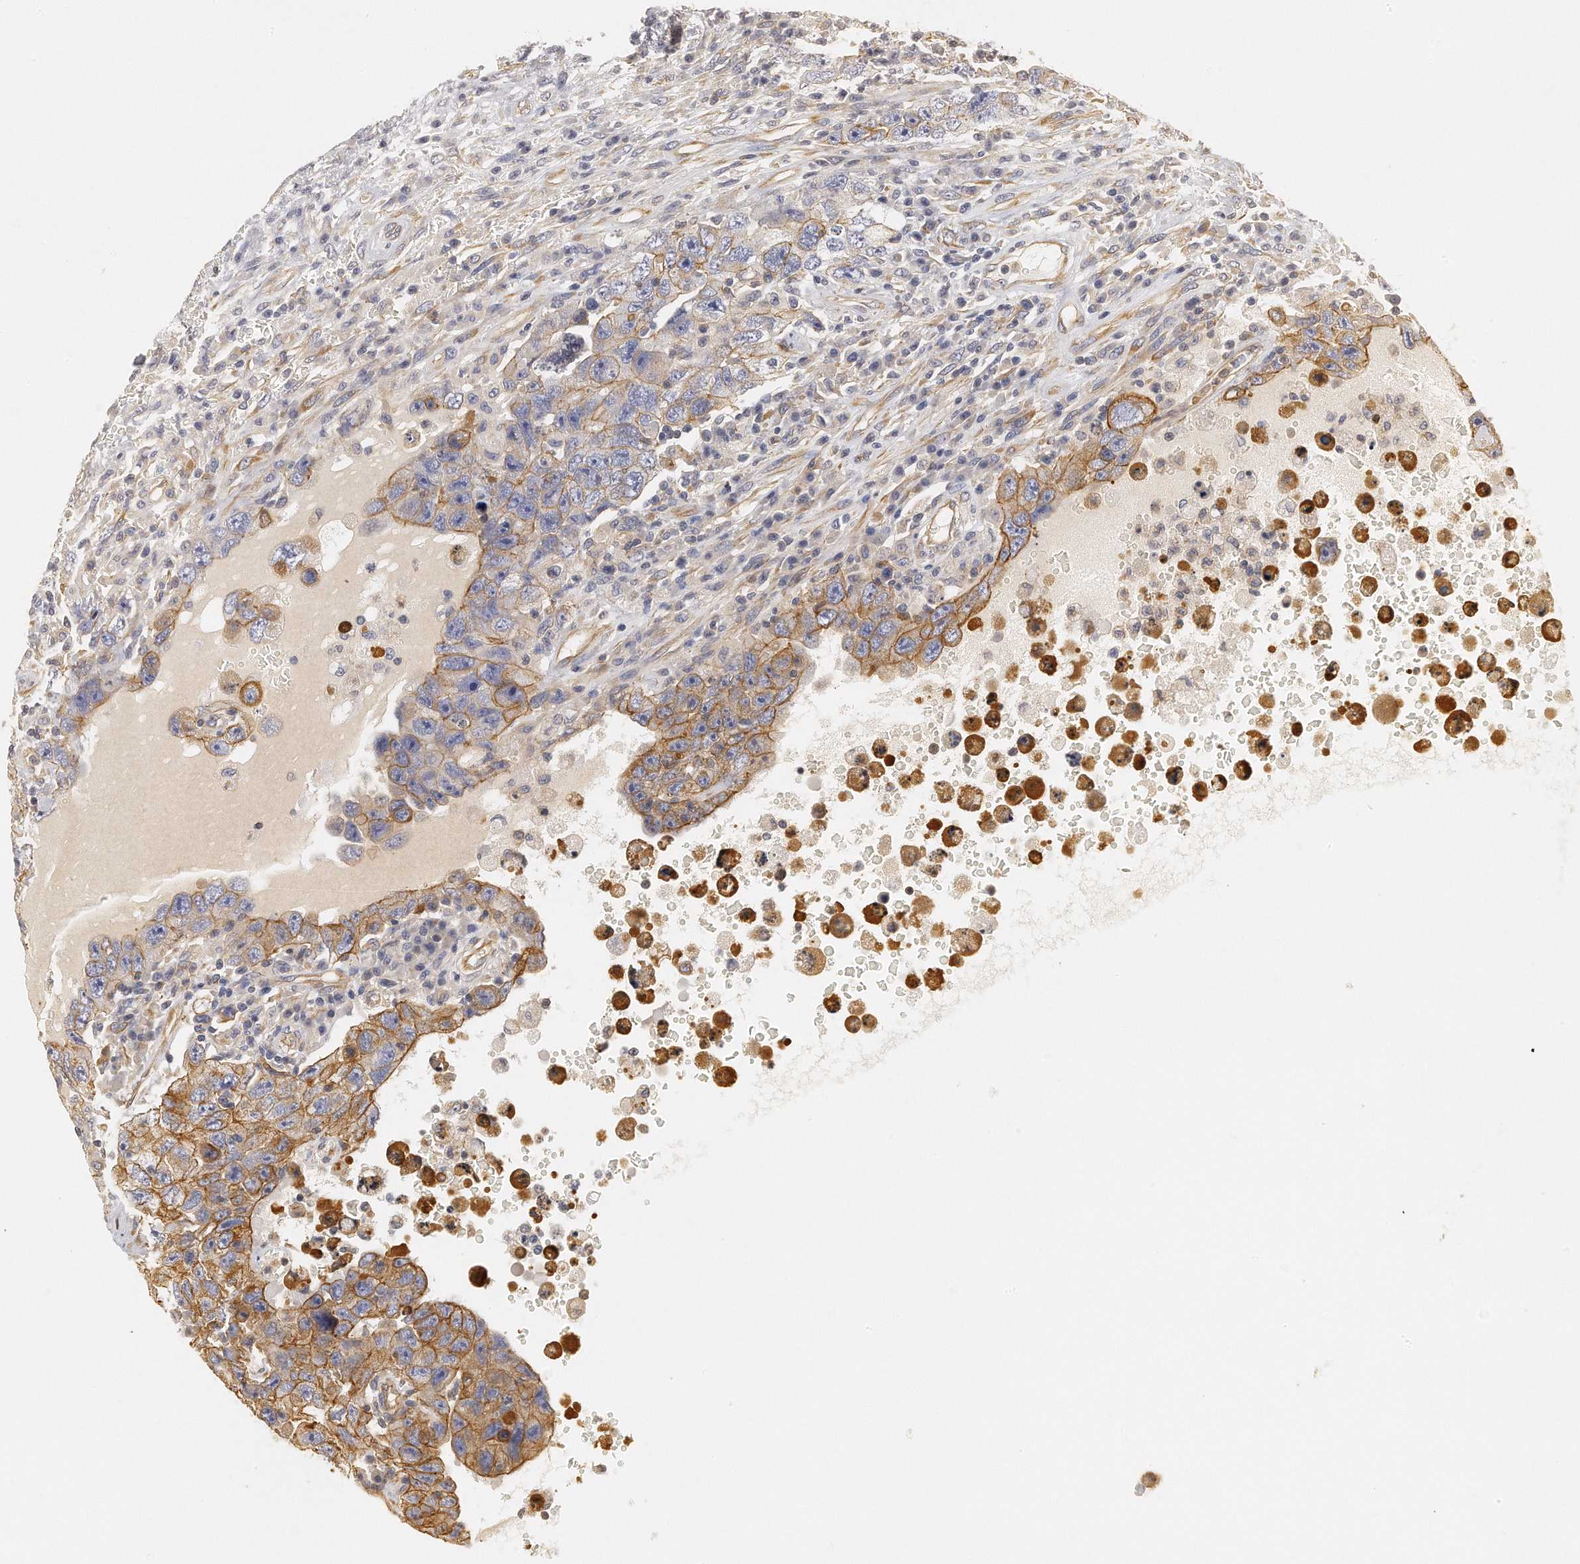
{"staining": {"intensity": "moderate", "quantity": "25%-75%", "location": "cytoplasmic/membranous"}, "tissue": "testis cancer", "cell_type": "Tumor cells", "image_type": "cancer", "snomed": [{"axis": "morphology", "description": "Carcinoma, Embryonal, NOS"}, {"axis": "topography", "description": "Testis"}], "caption": "Approximately 25%-75% of tumor cells in embryonal carcinoma (testis) exhibit moderate cytoplasmic/membranous protein staining as visualized by brown immunohistochemical staining.", "gene": "CHST7", "patient": {"sex": "male", "age": 26}}